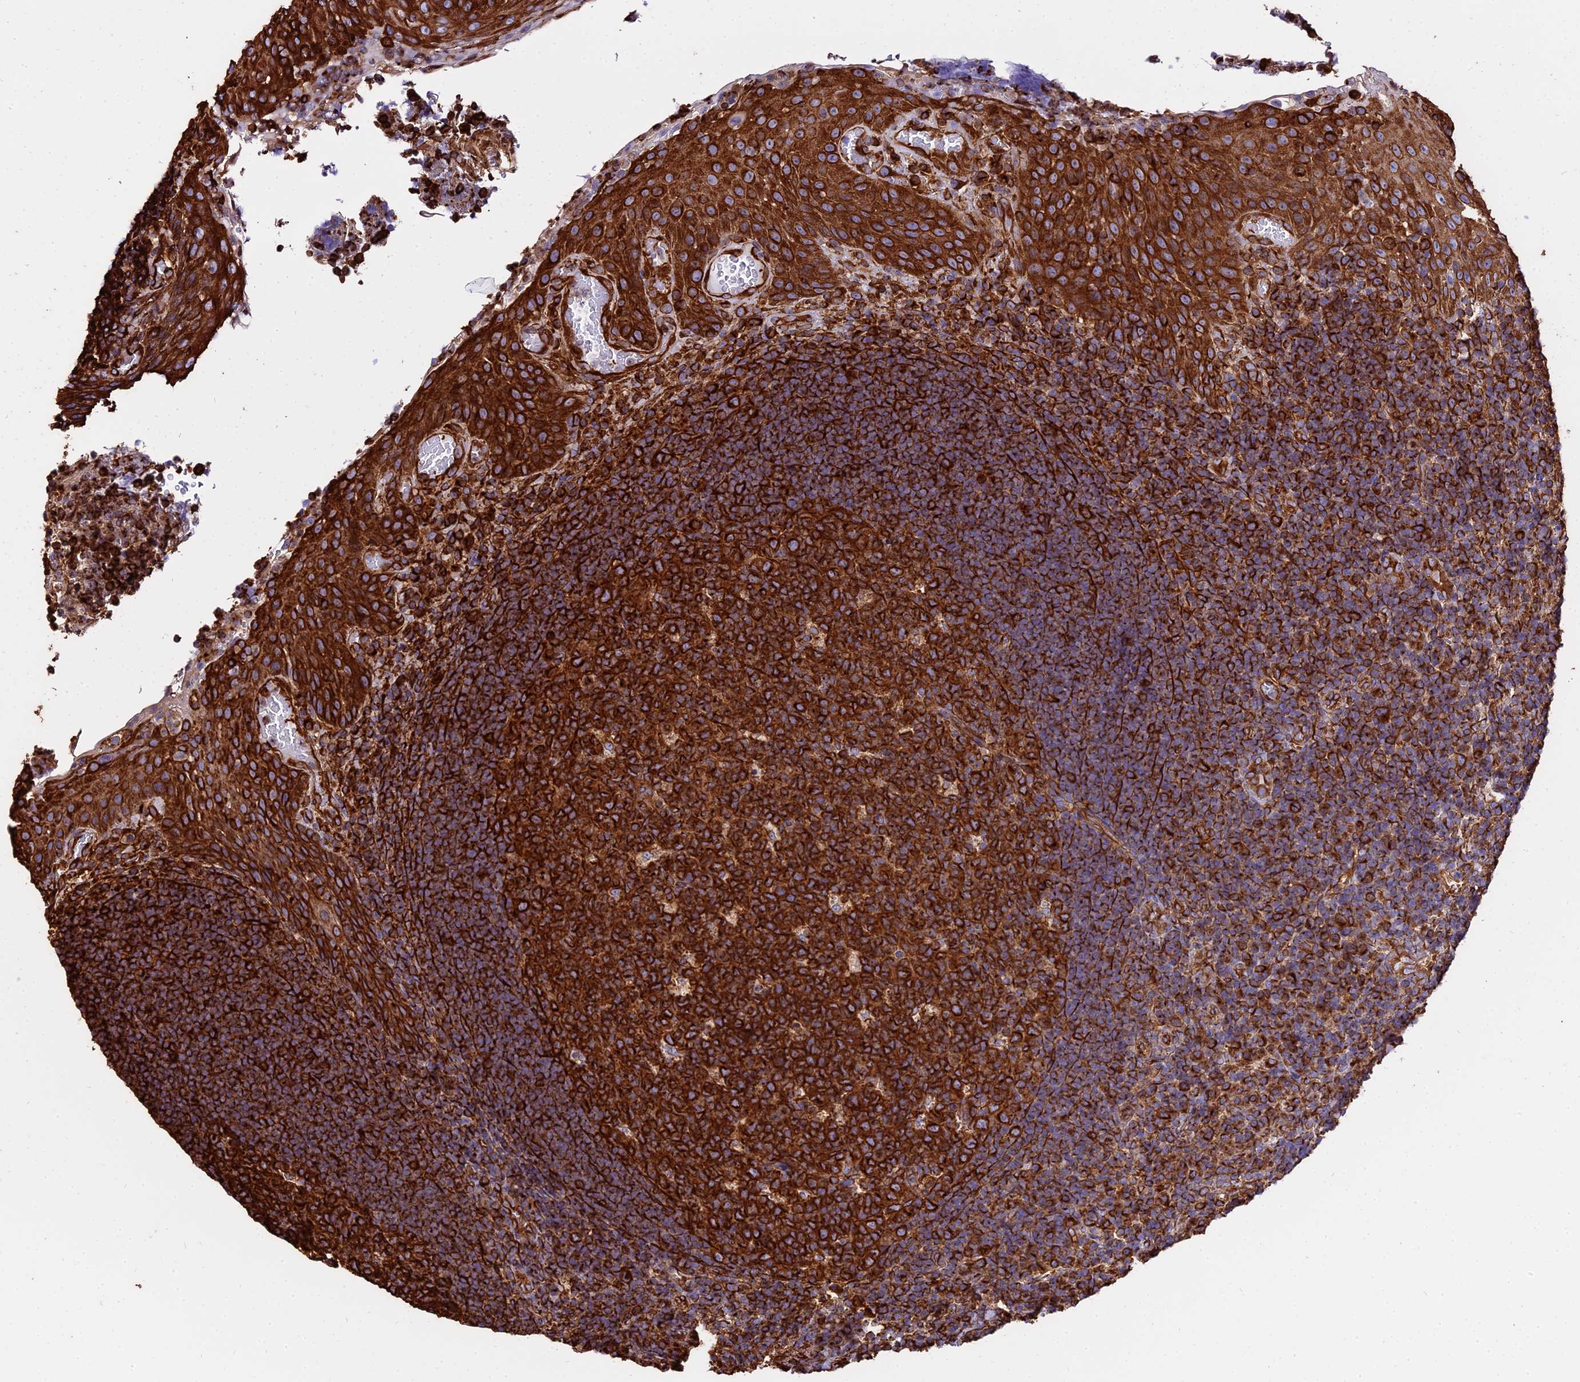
{"staining": {"intensity": "strong", "quantity": ">75%", "location": "cytoplasmic/membranous"}, "tissue": "tonsil", "cell_type": "Germinal center cells", "image_type": "normal", "snomed": [{"axis": "morphology", "description": "Normal tissue, NOS"}, {"axis": "topography", "description": "Tonsil"}], "caption": "Human tonsil stained for a protein (brown) shows strong cytoplasmic/membranous positive expression in approximately >75% of germinal center cells.", "gene": "TUBA1A", "patient": {"sex": "male", "age": 17}}